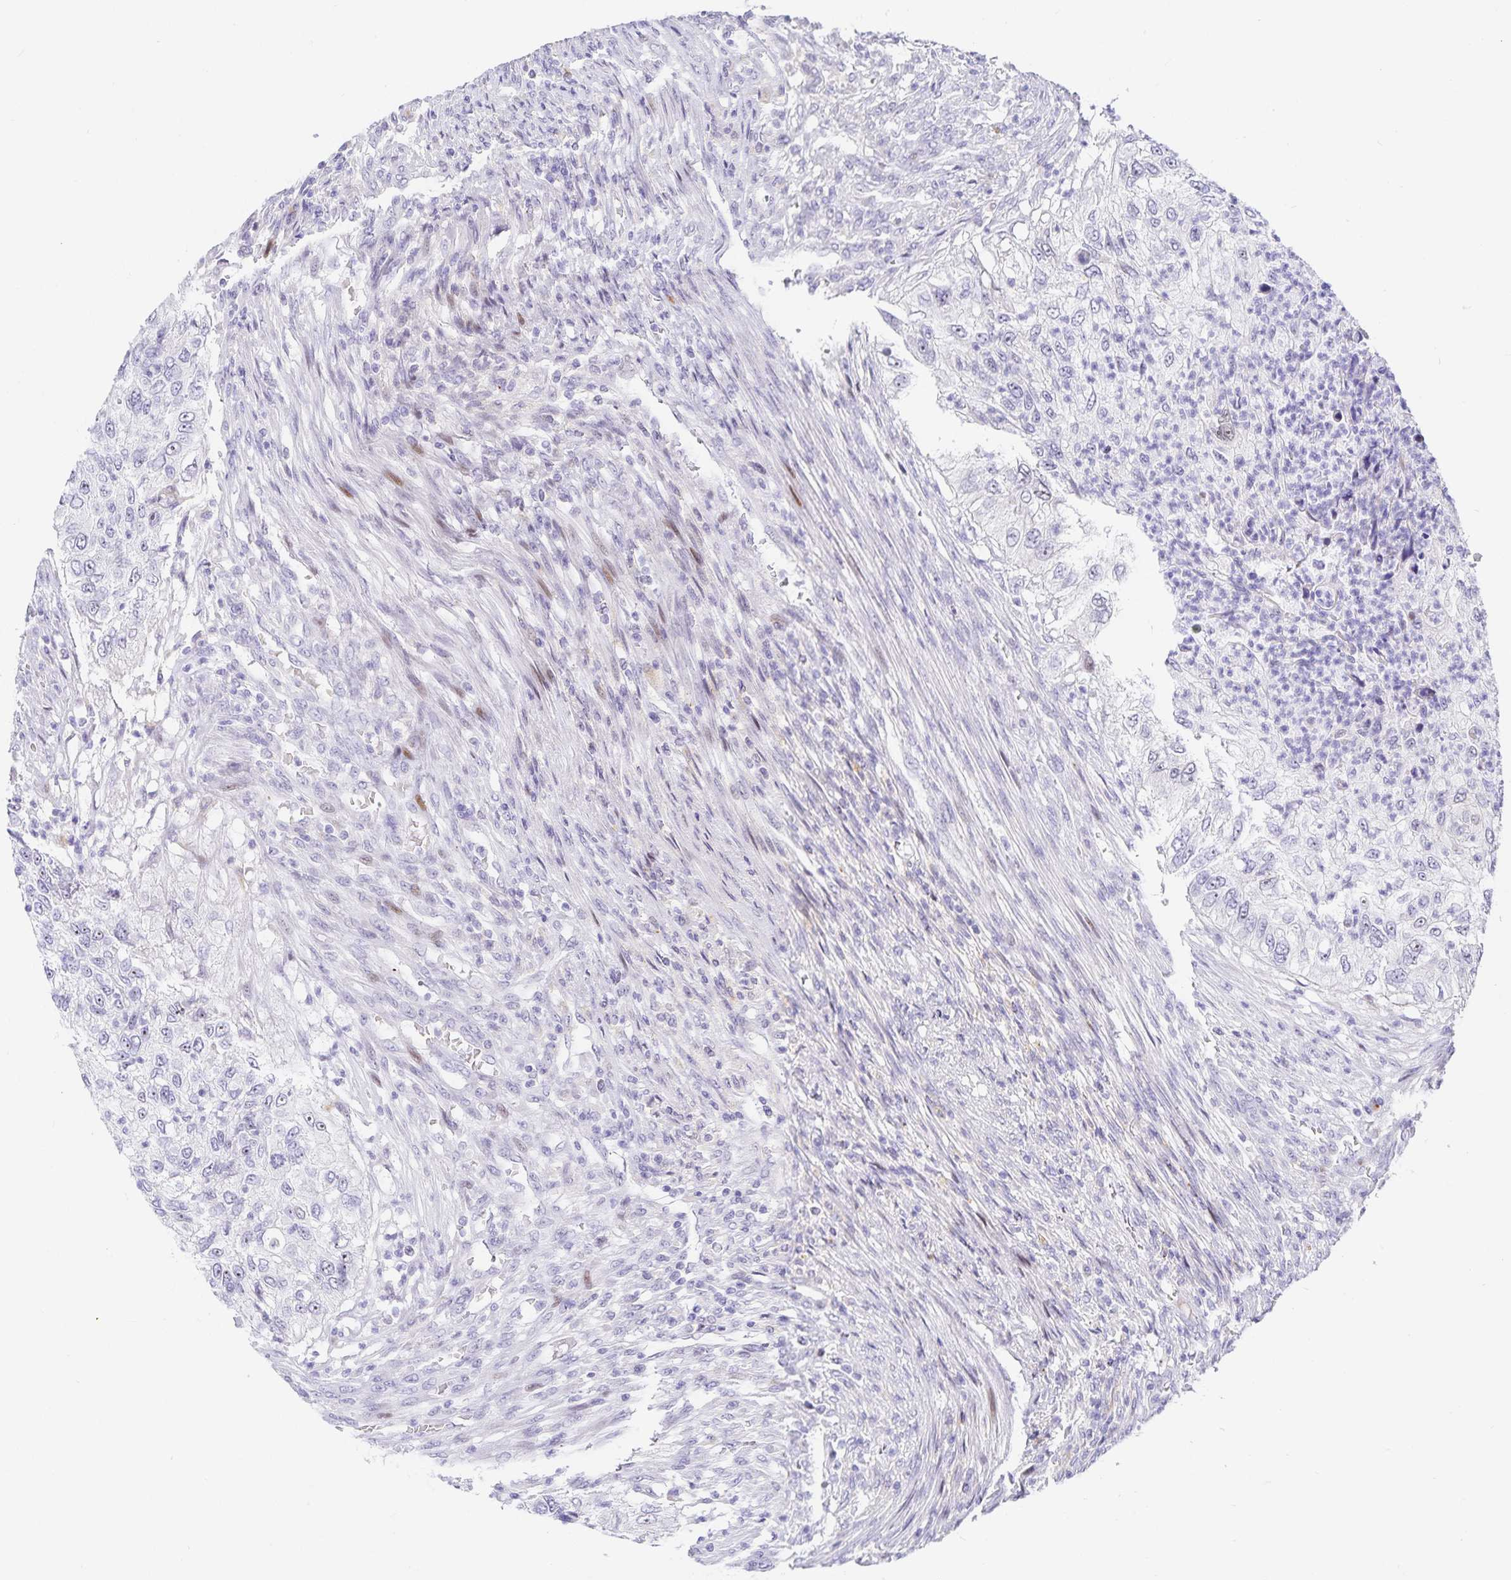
{"staining": {"intensity": "negative", "quantity": "none", "location": "none"}, "tissue": "urothelial cancer", "cell_type": "Tumor cells", "image_type": "cancer", "snomed": [{"axis": "morphology", "description": "Urothelial carcinoma, High grade"}, {"axis": "topography", "description": "Urinary bladder"}], "caption": "Immunohistochemistry (IHC) image of neoplastic tissue: human high-grade urothelial carcinoma stained with DAB shows no significant protein expression in tumor cells. (DAB immunohistochemistry (IHC) visualized using brightfield microscopy, high magnification).", "gene": "KBTBD13", "patient": {"sex": "female", "age": 60}}